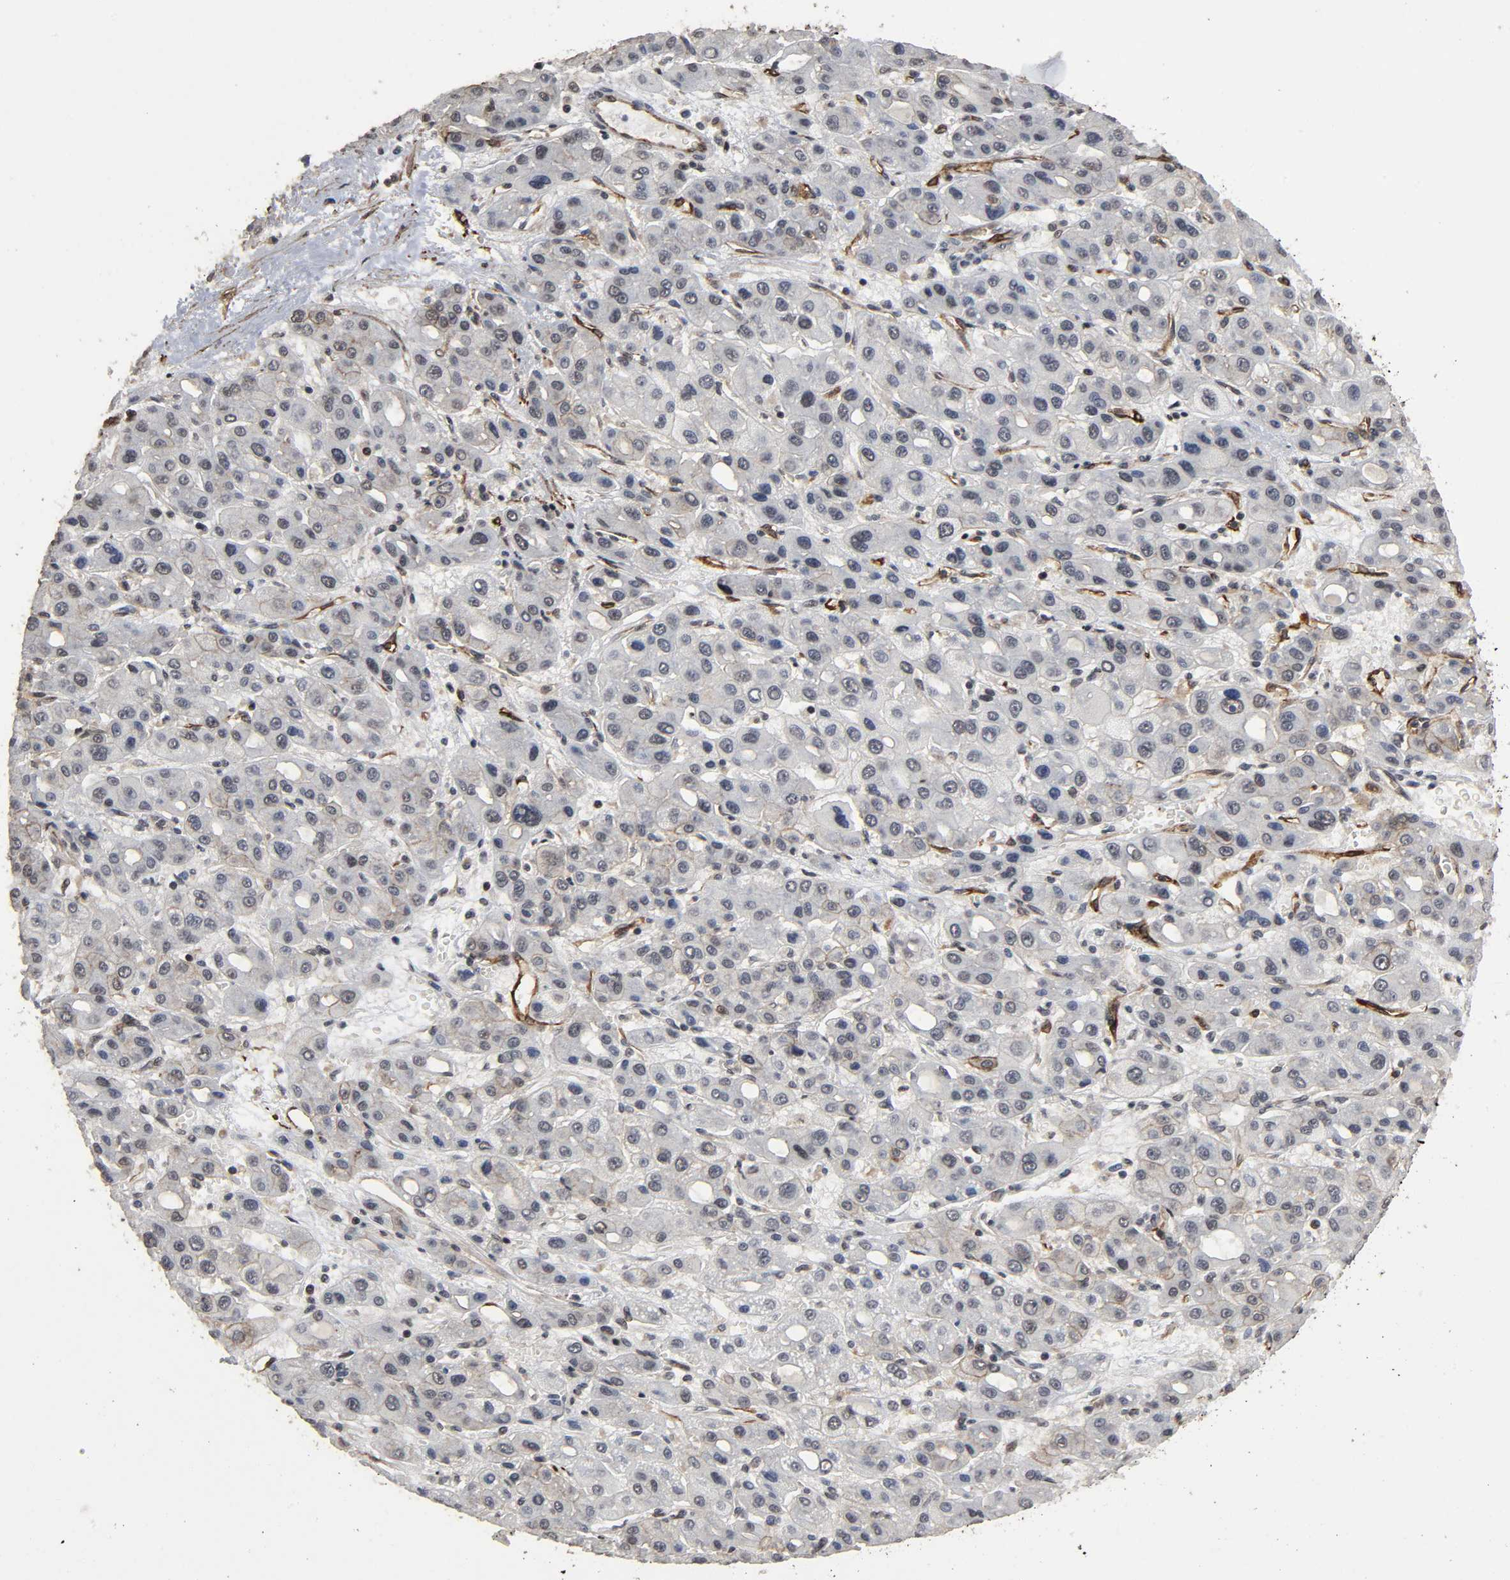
{"staining": {"intensity": "weak", "quantity": "25%-75%", "location": "cytoplasmic/membranous,nuclear"}, "tissue": "liver cancer", "cell_type": "Tumor cells", "image_type": "cancer", "snomed": [{"axis": "morphology", "description": "Carcinoma, Hepatocellular, NOS"}, {"axis": "topography", "description": "Liver"}], "caption": "This histopathology image reveals hepatocellular carcinoma (liver) stained with IHC to label a protein in brown. The cytoplasmic/membranous and nuclear of tumor cells show weak positivity for the protein. Nuclei are counter-stained blue.", "gene": "AHNAK2", "patient": {"sex": "male", "age": 55}}